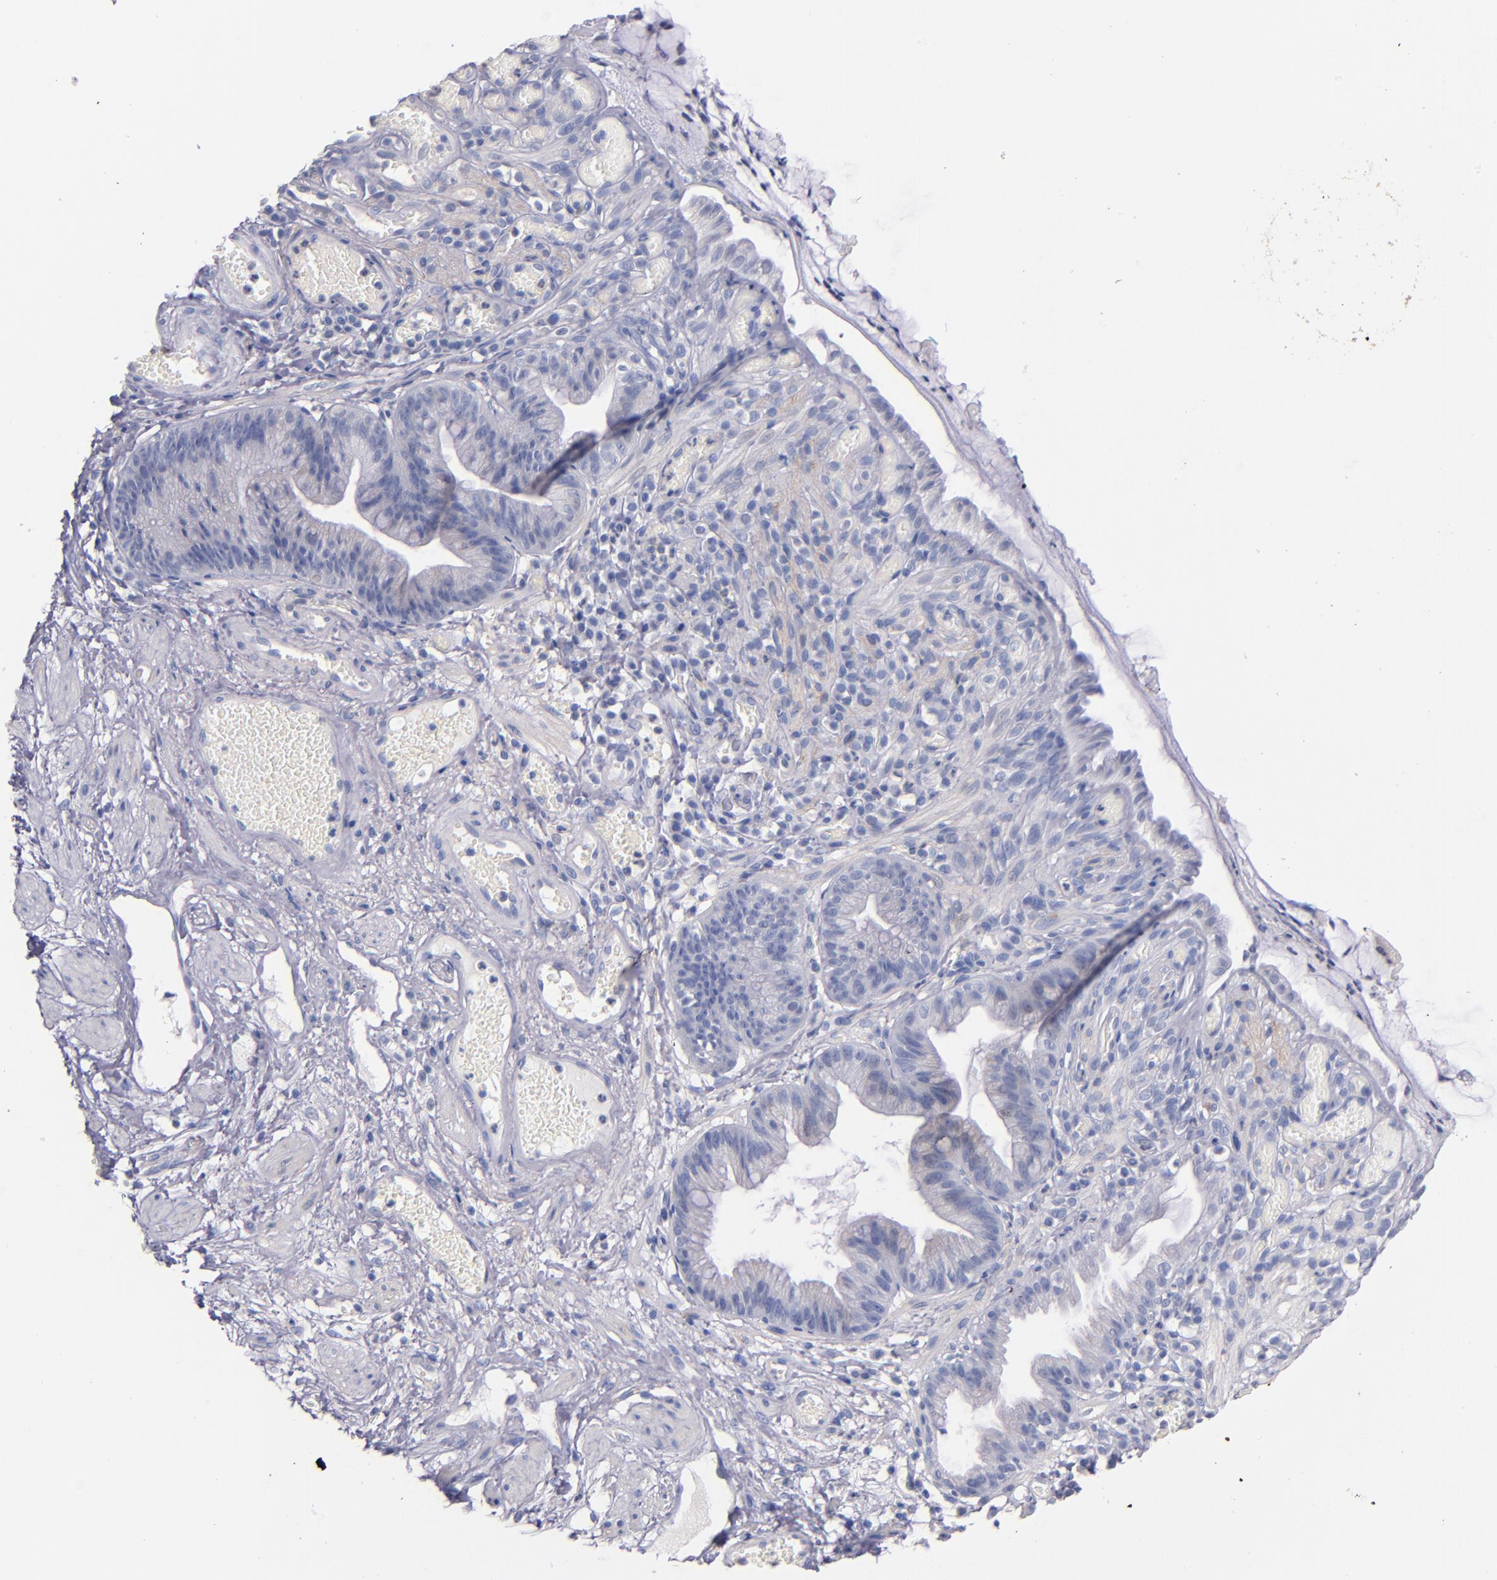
{"staining": {"intensity": "negative", "quantity": "none", "location": "none"}, "tissue": "skin", "cell_type": "Epidermal cells", "image_type": "normal", "snomed": [{"axis": "morphology", "description": "Normal tissue, NOS"}, {"axis": "morphology", "description": "Hemorrhoids"}, {"axis": "morphology", "description": "Inflammation, NOS"}, {"axis": "topography", "description": "Anal"}], "caption": "Micrograph shows no protein staining in epidermal cells of unremarkable skin. (IHC, brightfield microscopy, high magnification).", "gene": "CNTNAP2", "patient": {"sex": "male", "age": 60}}